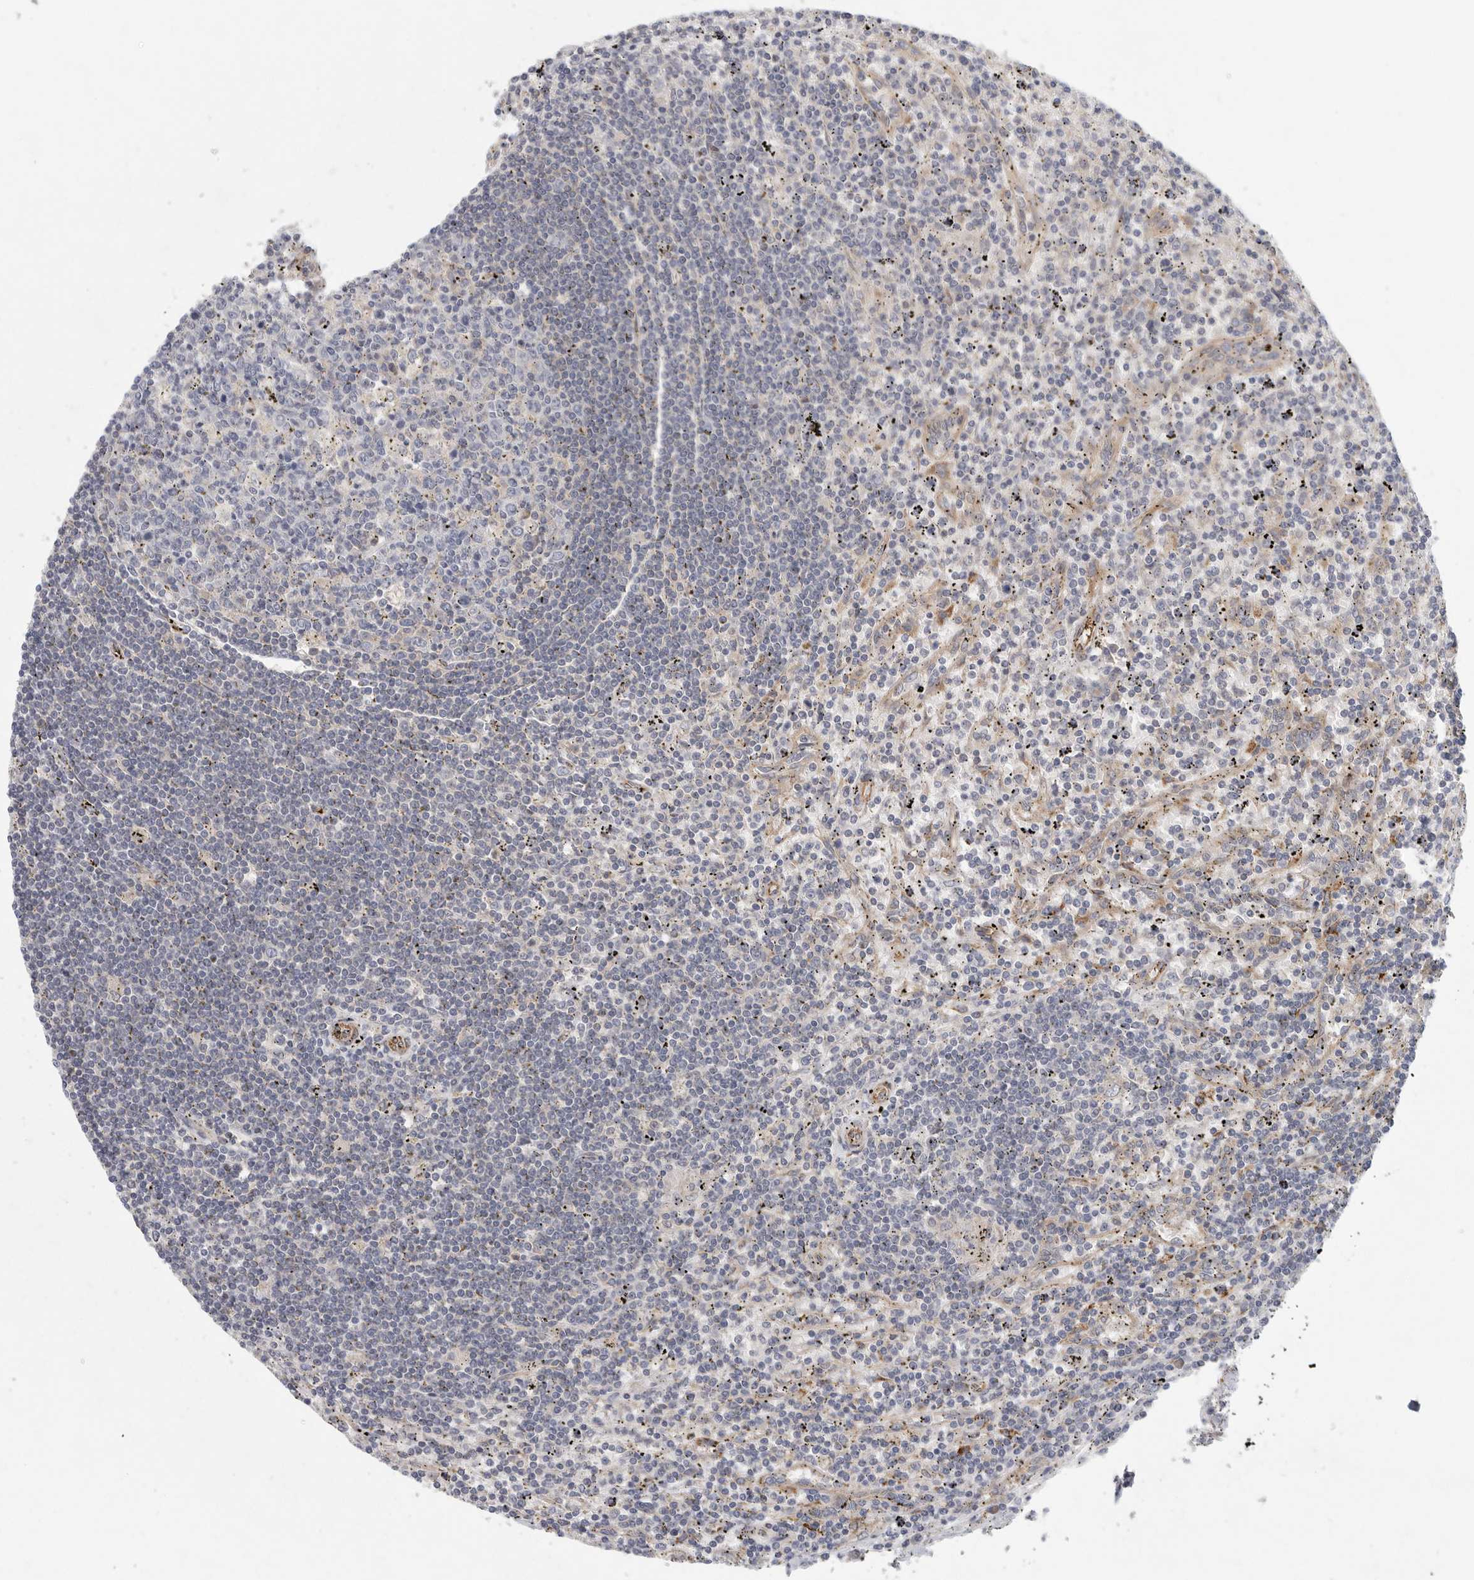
{"staining": {"intensity": "negative", "quantity": "none", "location": "none"}, "tissue": "lymphoma", "cell_type": "Tumor cells", "image_type": "cancer", "snomed": [{"axis": "morphology", "description": "Malignant lymphoma, non-Hodgkin's type, Low grade"}, {"axis": "topography", "description": "Spleen"}], "caption": "Immunohistochemistry photomicrograph of low-grade malignant lymphoma, non-Hodgkin's type stained for a protein (brown), which displays no positivity in tumor cells.", "gene": "BCAP29", "patient": {"sex": "male", "age": 76}}